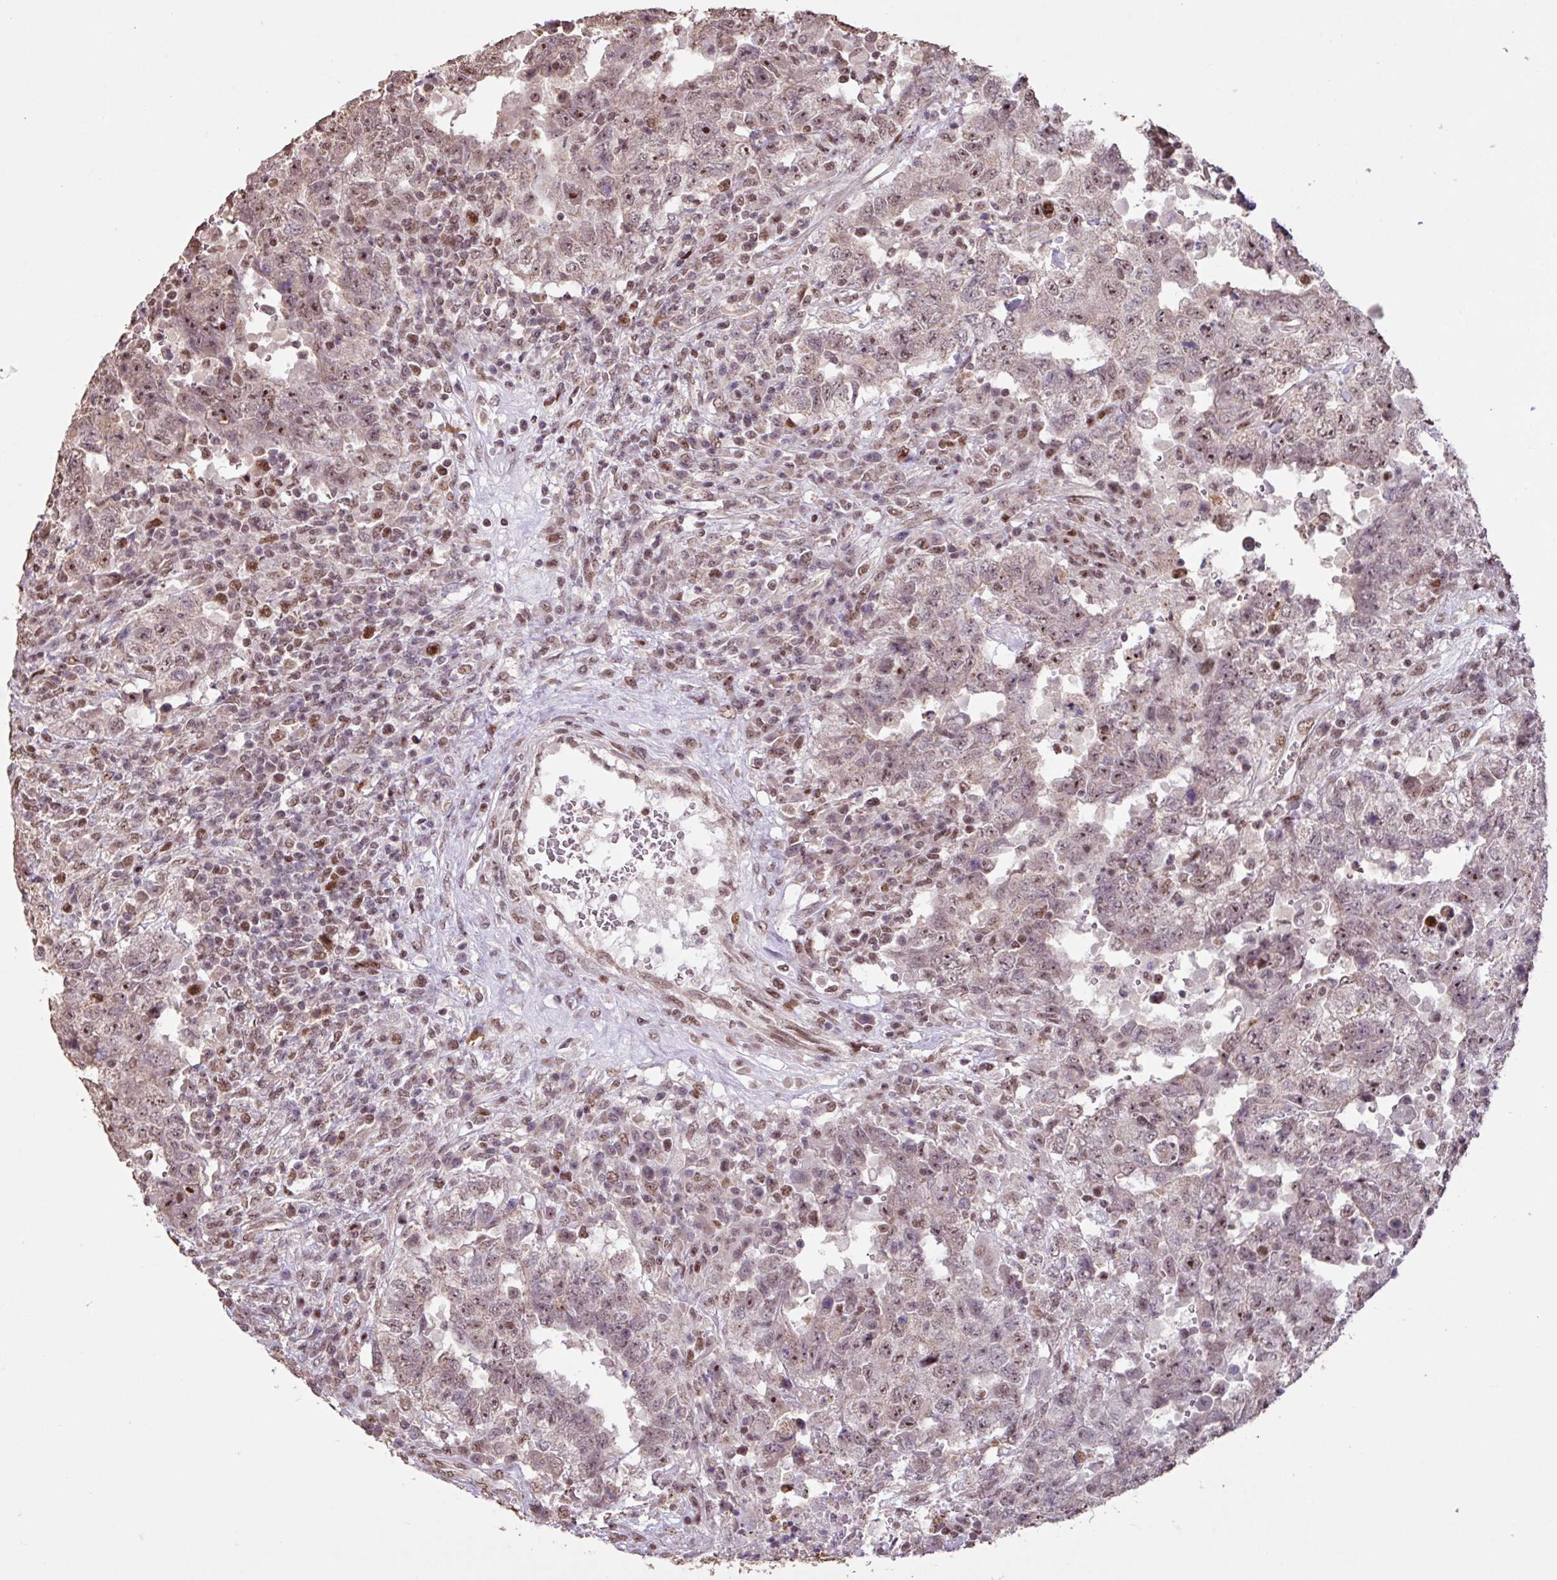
{"staining": {"intensity": "moderate", "quantity": "25%-75%", "location": "nuclear"}, "tissue": "testis cancer", "cell_type": "Tumor cells", "image_type": "cancer", "snomed": [{"axis": "morphology", "description": "Carcinoma, Embryonal, NOS"}, {"axis": "topography", "description": "Testis"}], "caption": "Embryonal carcinoma (testis) stained with DAB (3,3'-diaminobenzidine) IHC exhibits medium levels of moderate nuclear positivity in approximately 25%-75% of tumor cells. Nuclei are stained in blue.", "gene": "ZNF709", "patient": {"sex": "male", "age": 26}}